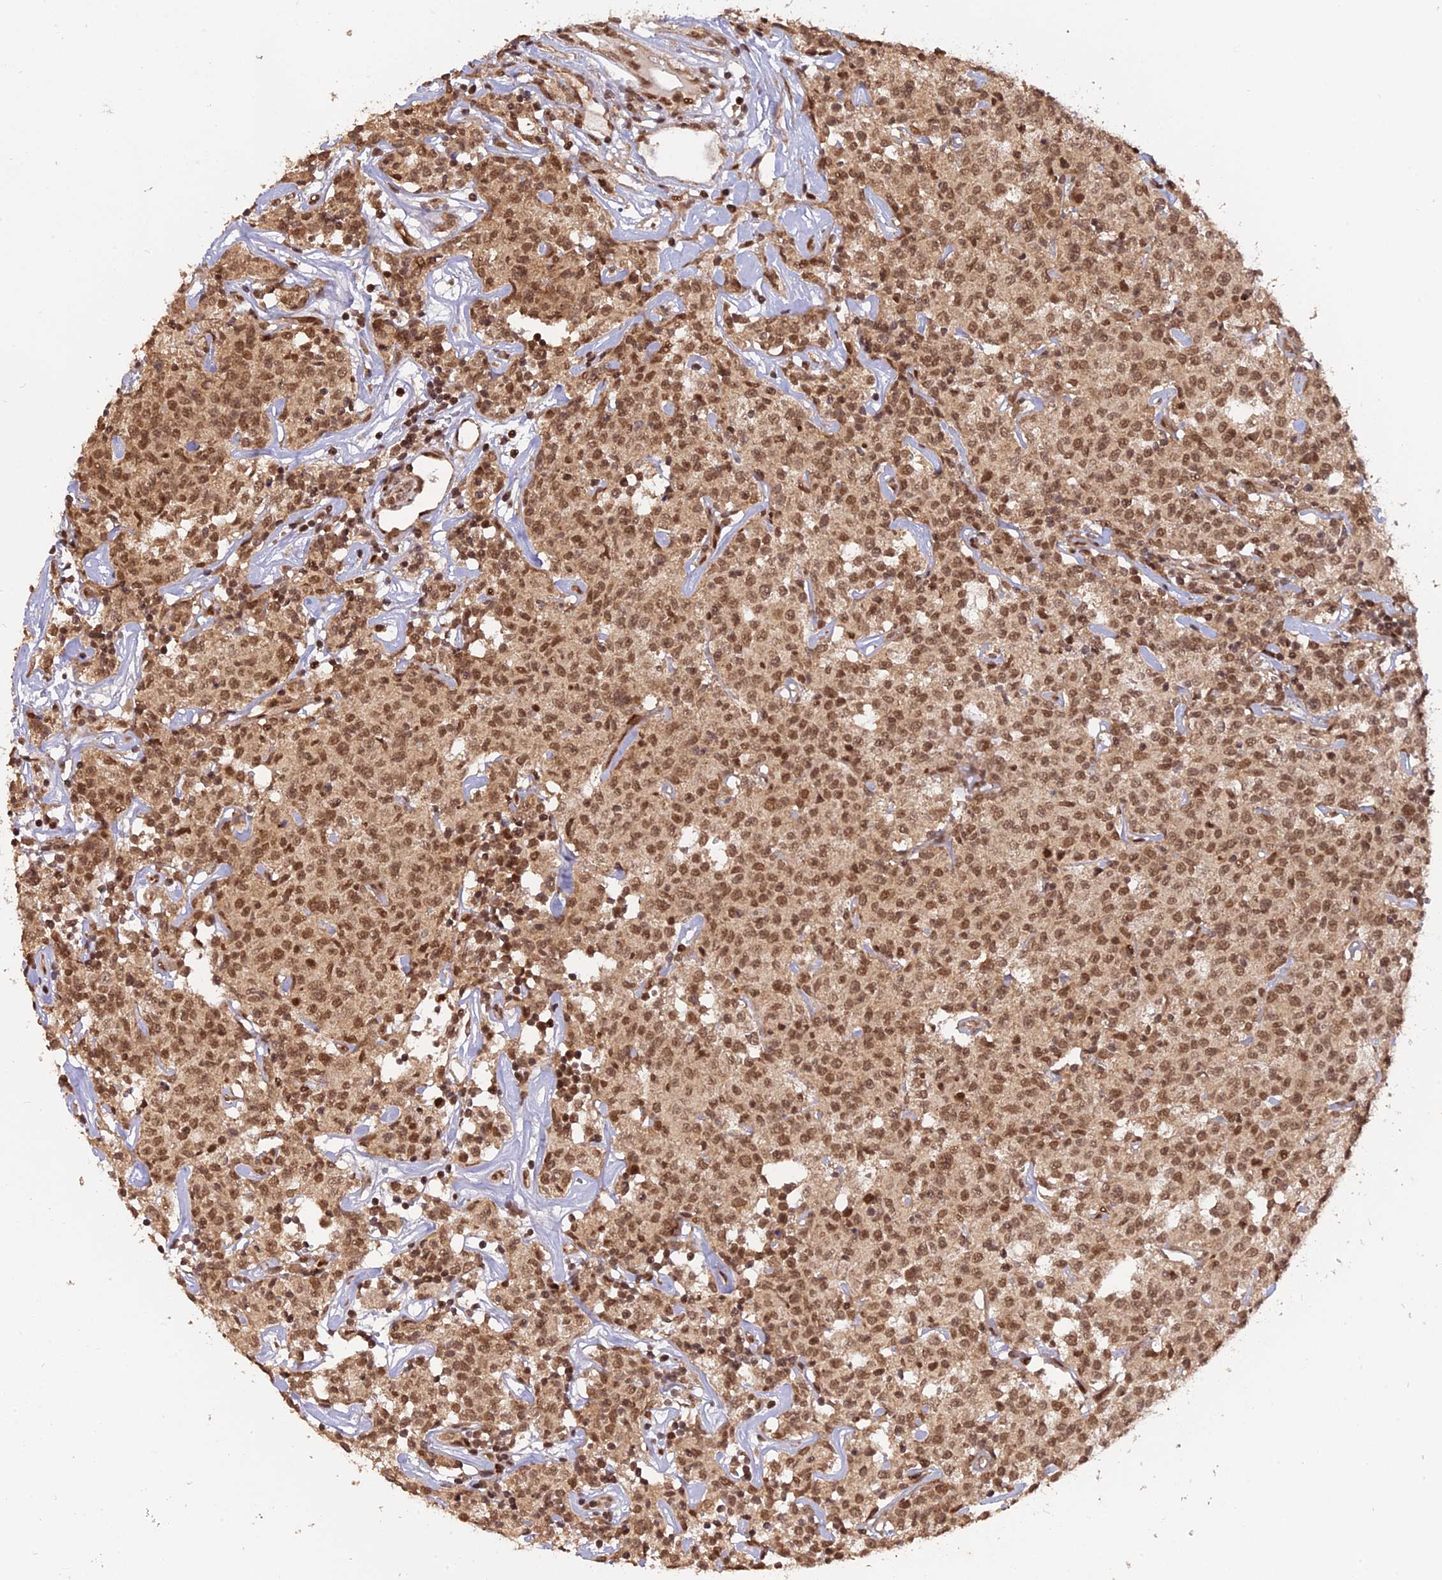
{"staining": {"intensity": "moderate", "quantity": ">75%", "location": "nuclear"}, "tissue": "lymphoma", "cell_type": "Tumor cells", "image_type": "cancer", "snomed": [{"axis": "morphology", "description": "Malignant lymphoma, non-Hodgkin's type, Low grade"}, {"axis": "topography", "description": "Small intestine"}], "caption": "This is a histology image of immunohistochemistry staining of malignant lymphoma, non-Hodgkin's type (low-grade), which shows moderate expression in the nuclear of tumor cells.", "gene": "PKIG", "patient": {"sex": "female", "age": 59}}